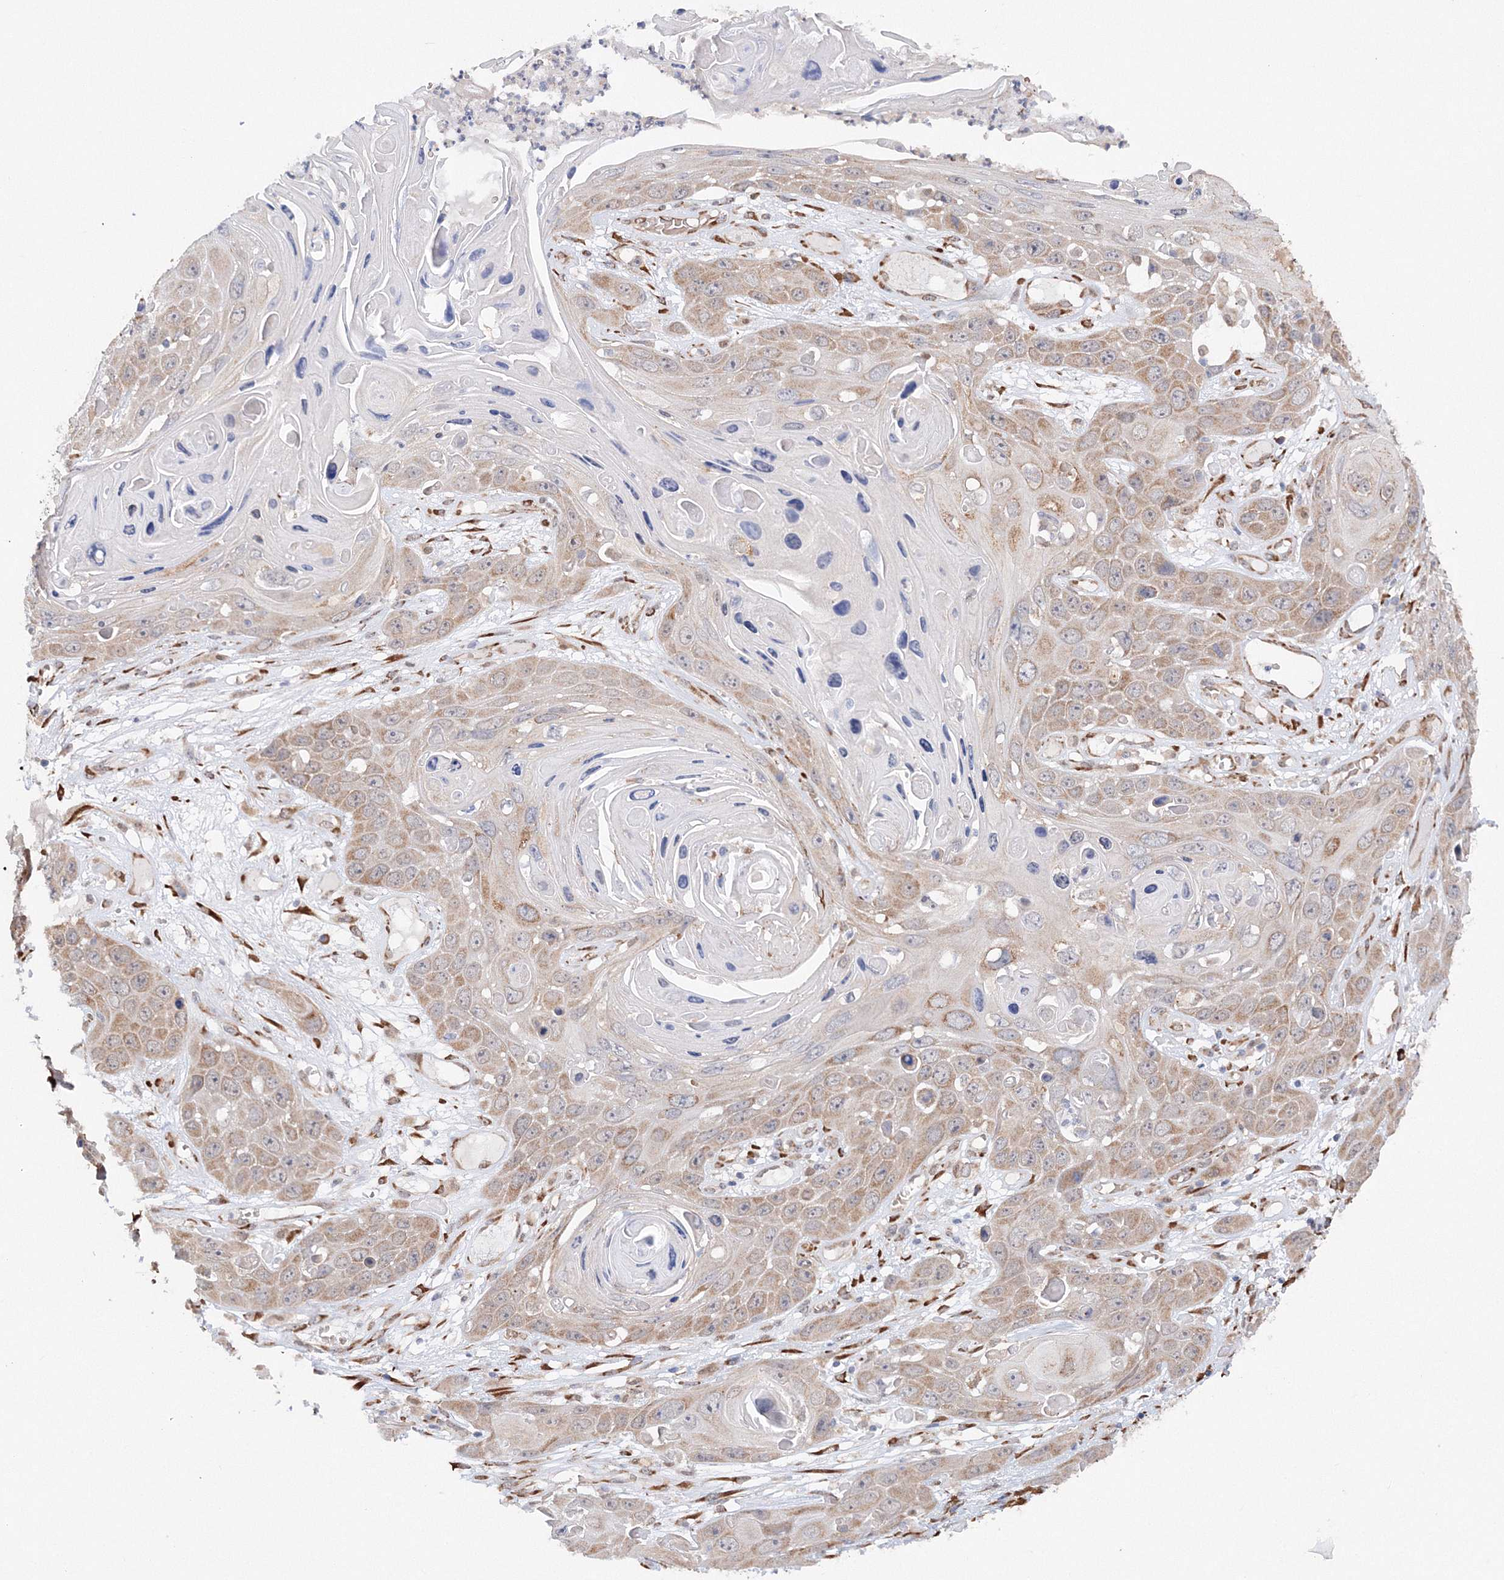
{"staining": {"intensity": "moderate", "quantity": "25%-75%", "location": "cytoplasmic/membranous"}, "tissue": "skin cancer", "cell_type": "Tumor cells", "image_type": "cancer", "snomed": [{"axis": "morphology", "description": "Squamous cell carcinoma, NOS"}, {"axis": "topography", "description": "Skin"}], "caption": "An image showing moderate cytoplasmic/membranous positivity in approximately 25%-75% of tumor cells in skin squamous cell carcinoma, as visualized by brown immunohistochemical staining.", "gene": "DIS3L2", "patient": {"sex": "male", "age": 55}}